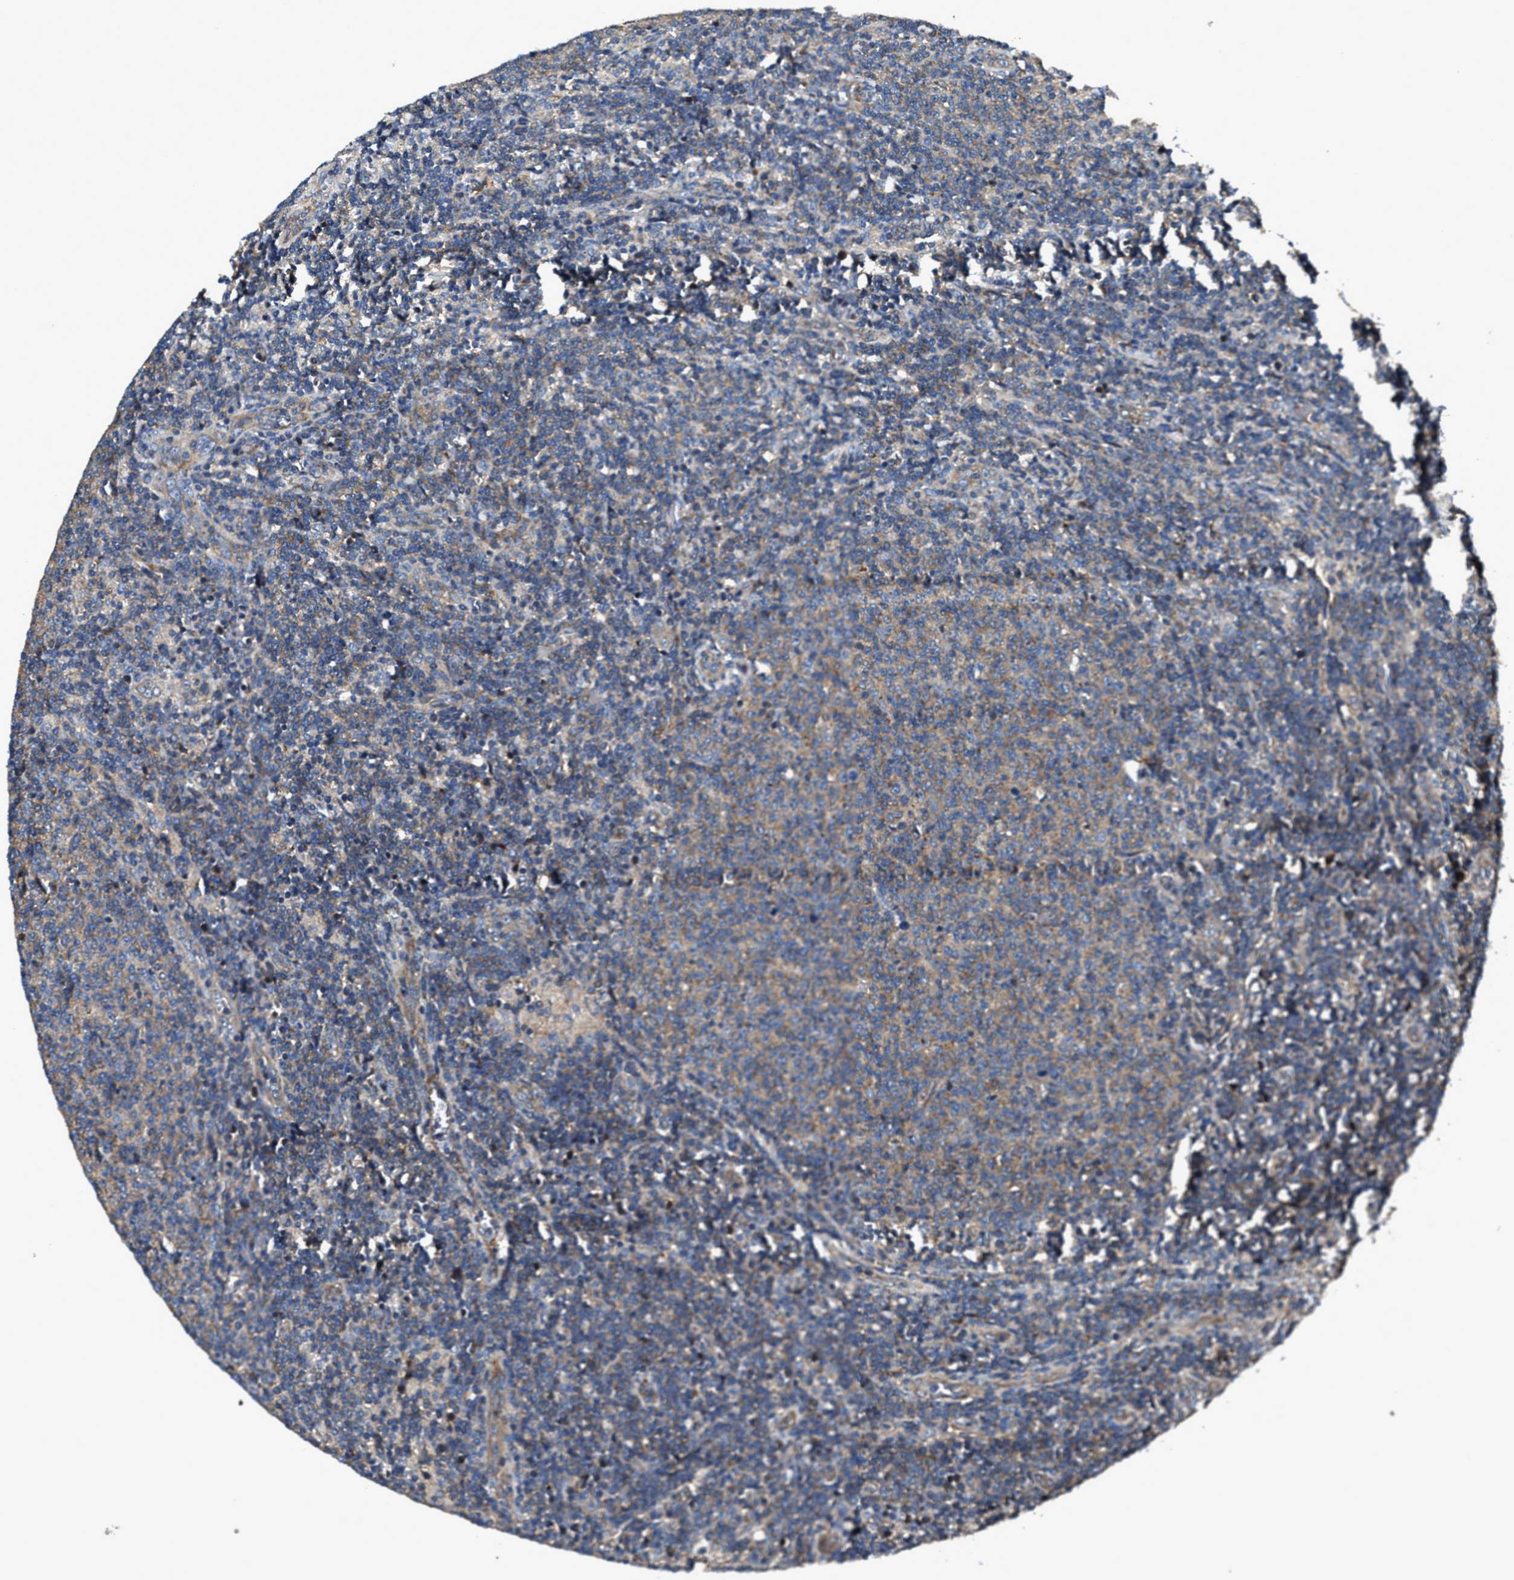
{"staining": {"intensity": "weak", "quantity": "<25%", "location": "cytoplasmic/membranous"}, "tissue": "lymphoma", "cell_type": "Tumor cells", "image_type": "cancer", "snomed": [{"axis": "morphology", "description": "Malignant lymphoma, non-Hodgkin's type, Low grade"}, {"axis": "topography", "description": "Lymph node"}], "caption": "Low-grade malignant lymphoma, non-Hodgkin's type was stained to show a protein in brown. There is no significant expression in tumor cells. Nuclei are stained in blue.", "gene": "PTAR1", "patient": {"sex": "male", "age": 66}}